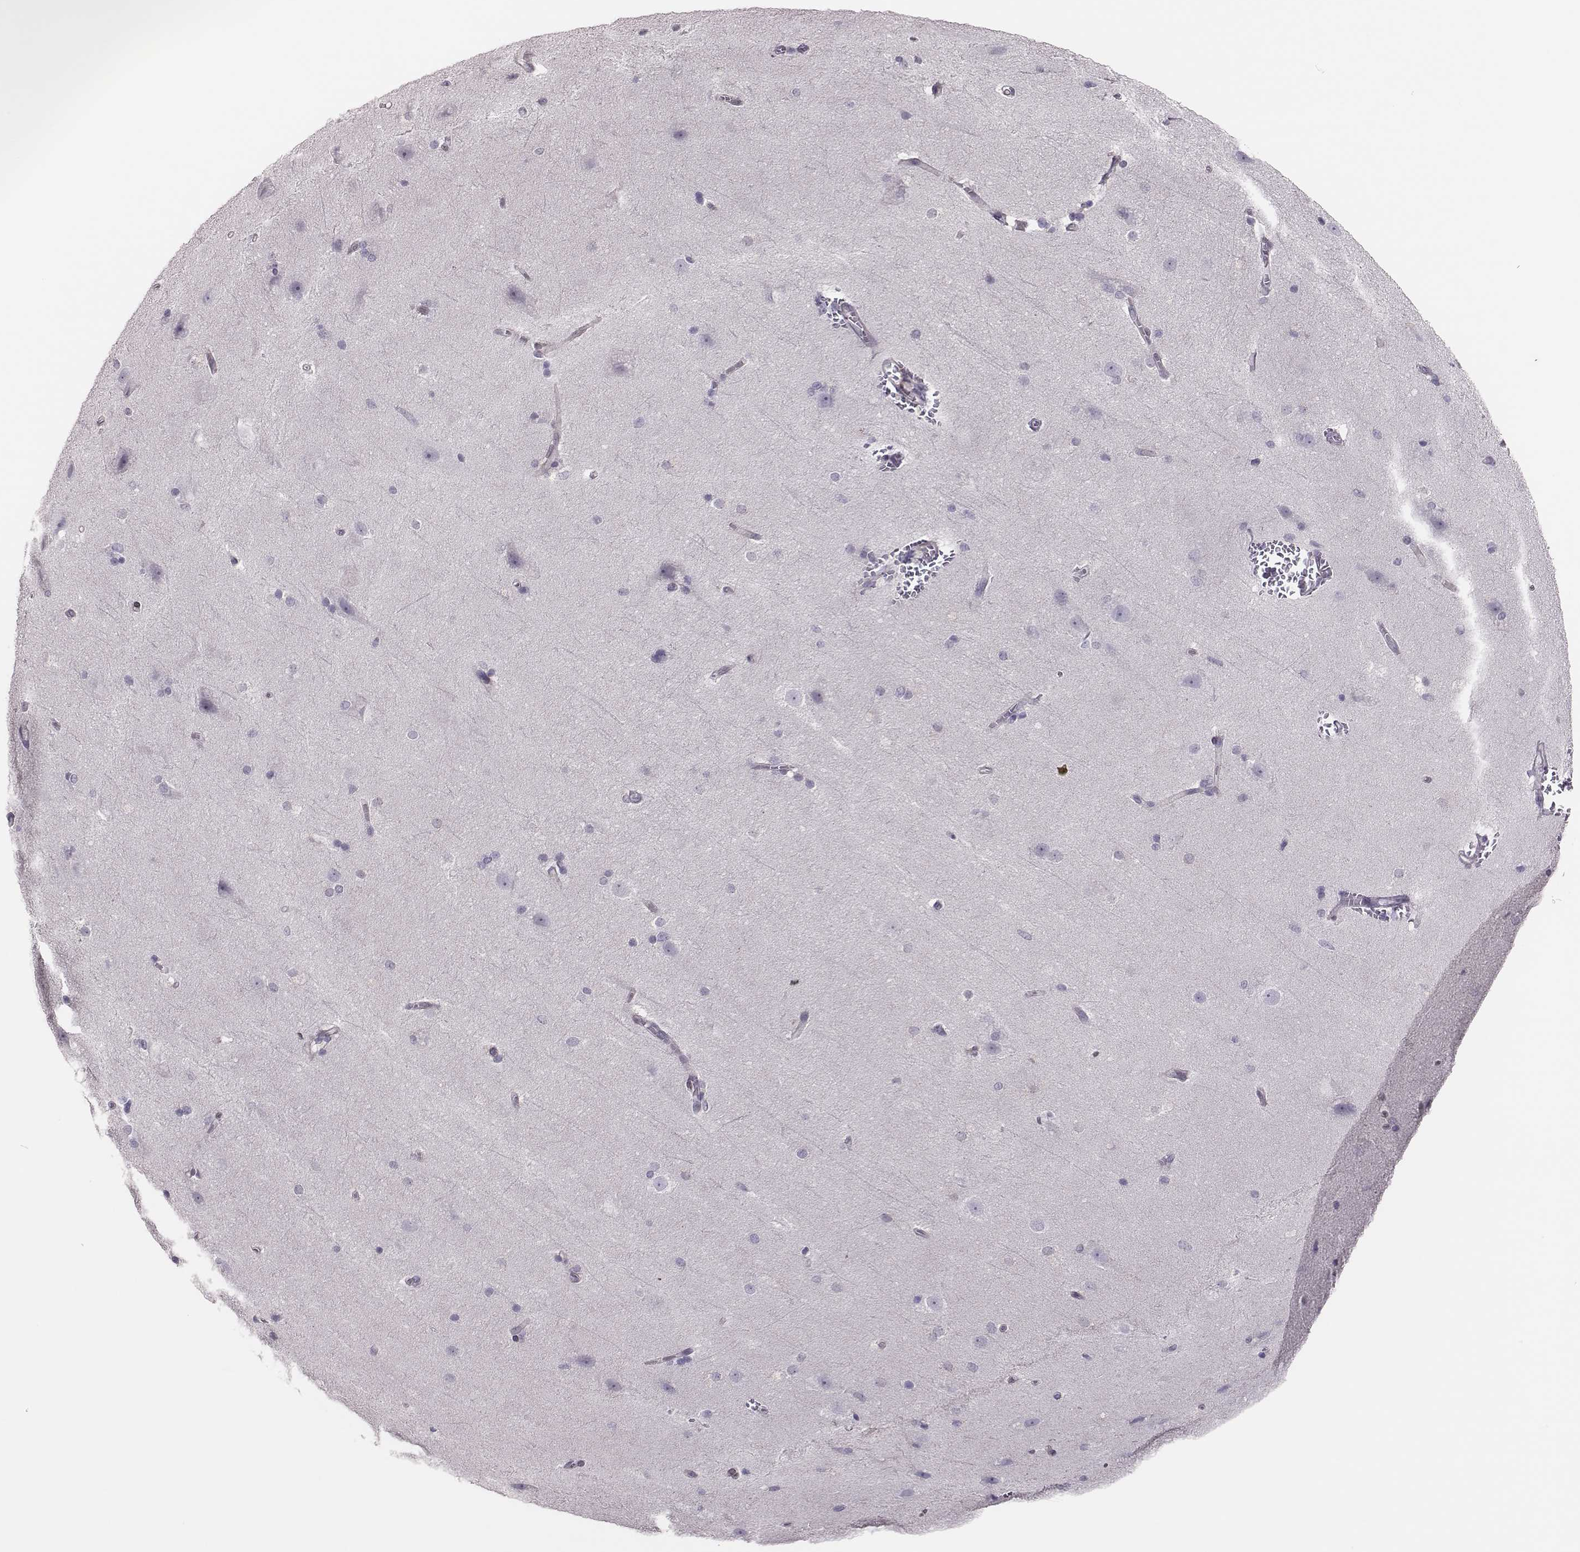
{"staining": {"intensity": "negative", "quantity": "none", "location": "none"}, "tissue": "hippocampus", "cell_type": "Glial cells", "image_type": "normal", "snomed": [{"axis": "morphology", "description": "Normal tissue, NOS"}, {"axis": "topography", "description": "Cerebral cortex"}, {"axis": "topography", "description": "Hippocampus"}], "caption": "Immunohistochemistry of benign hippocampus reveals no staining in glial cells. (Brightfield microscopy of DAB (3,3'-diaminobenzidine) IHC at high magnification).", "gene": "SCML2", "patient": {"sex": "female", "age": 19}}